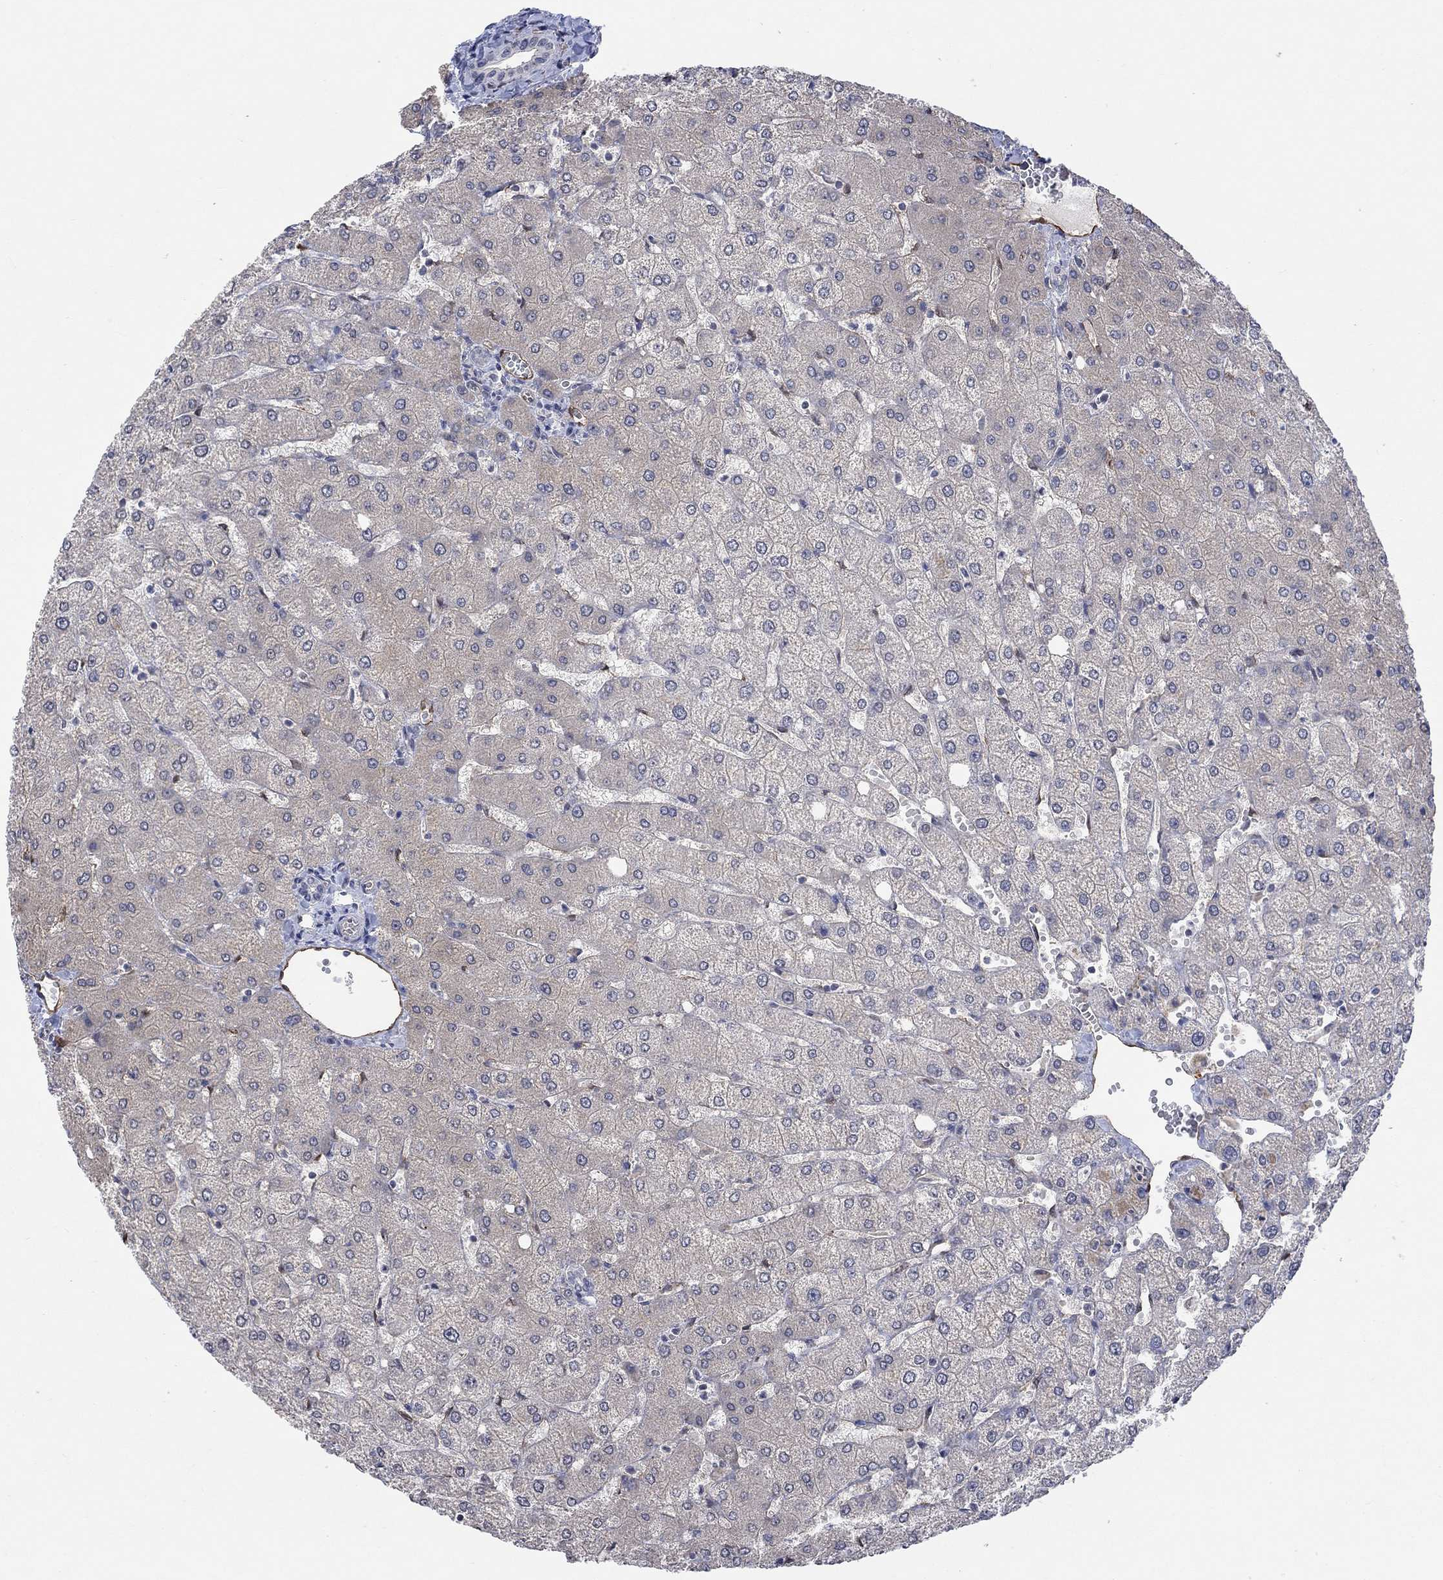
{"staining": {"intensity": "negative", "quantity": "none", "location": "none"}, "tissue": "liver", "cell_type": "Cholangiocytes", "image_type": "normal", "snomed": [{"axis": "morphology", "description": "Normal tissue, NOS"}, {"axis": "topography", "description": "Liver"}], "caption": "Liver stained for a protein using IHC exhibits no positivity cholangiocytes.", "gene": "TGM2", "patient": {"sex": "female", "age": 54}}